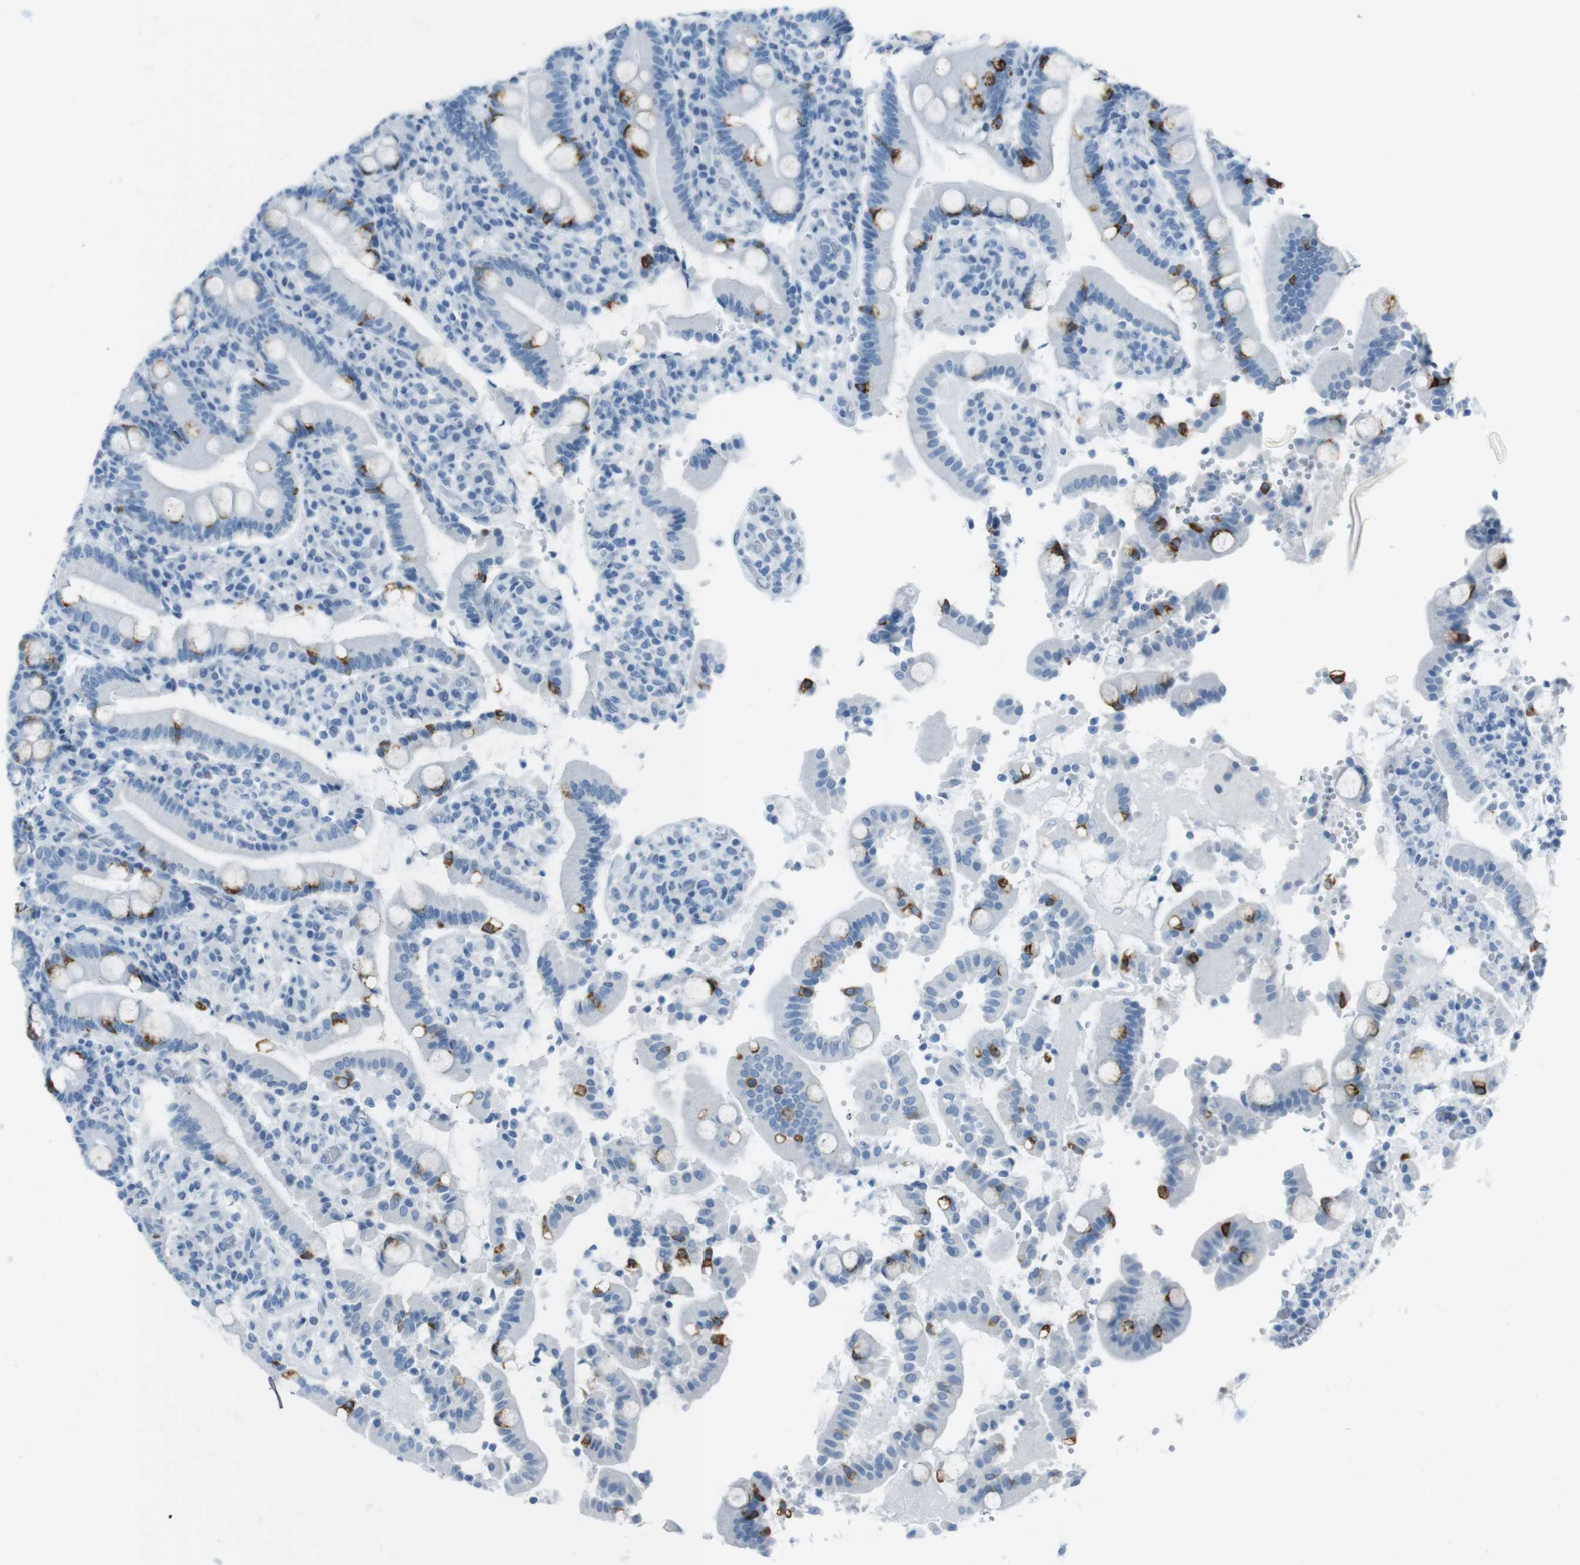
{"staining": {"intensity": "strong", "quantity": "25%-75%", "location": "cytoplasmic/membranous"}, "tissue": "duodenum", "cell_type": "Glandular cells", "image_type": "normal", "snomed": [{"axis": "morphology", "description": "Normal tissue, NOS"}, {"axis": "topography", "description": "Small intestine, NOS"}], "caption": "This is a photomicrograph of IHC staining of unremarkable duodenum, which shows strong expression in the cytoplasmic/membranous of glandular cells.", "gene": "TMEM207", "patient": {"sex": "female", "age": 71}}